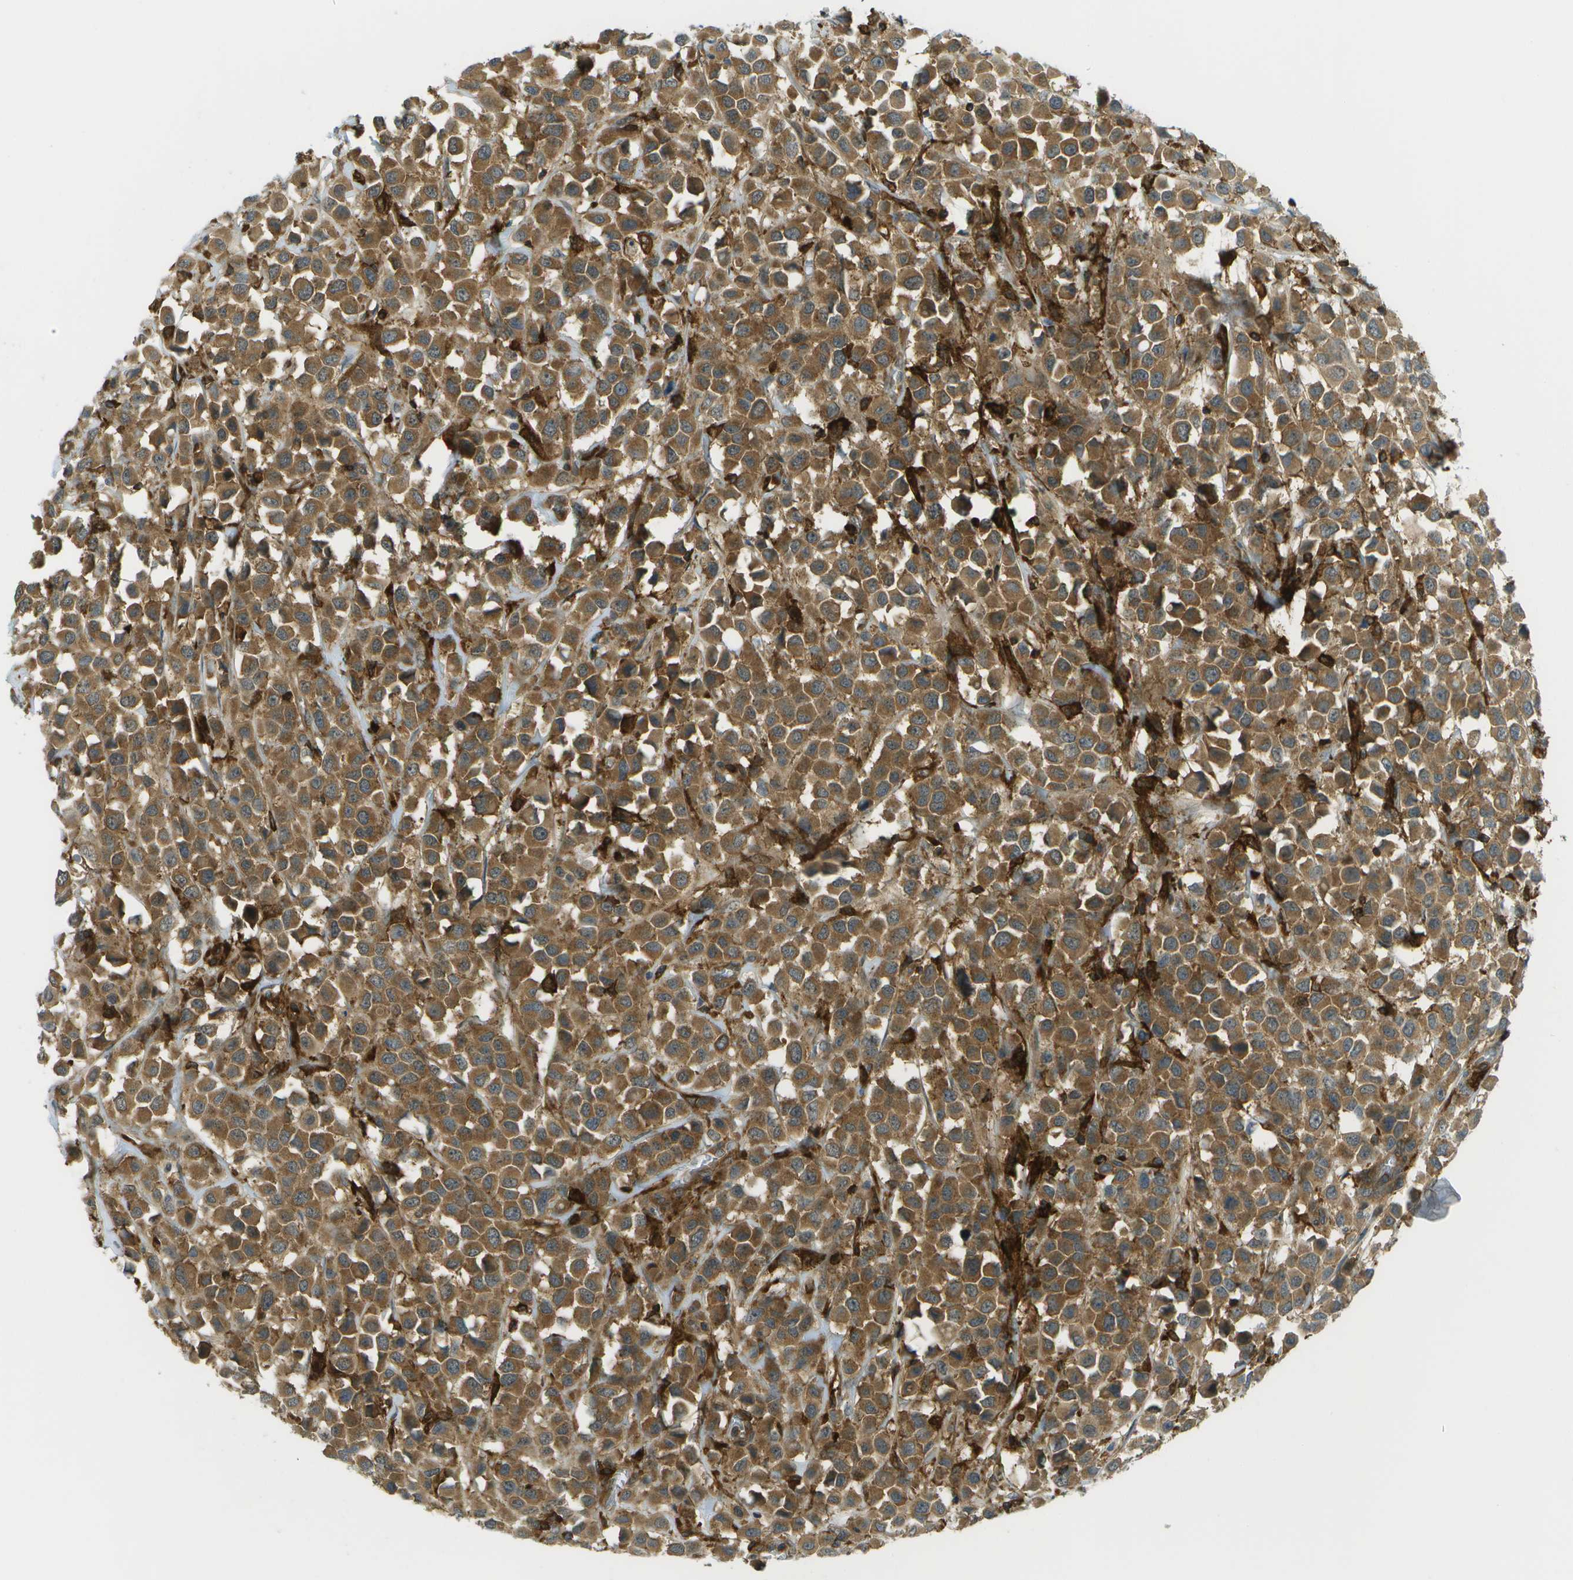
{"staining": {"intensity": "moderate", "quantity": ">75%", "location": "cytoplasmic/membranous"}, "tissue": "breast cancer", "cell_type": "Tumor cells", "image_type": "cancer", "snomed": [{"axis": "morphology", "description": "Duct carcinoma"}, {"axis": "topography", "description": "Breast"}], "caption": "The immunohistochemical stain highlights moderate cytoplasmic/membranous staining in tumor cells of intraductal carcinoma (breast) tissue. The staining was performed using DAB (3,3'-diaminobenzidine) to visualize the protein expression in brown, while the nuclei were stained in blue with hematoxylin (Magnification: 20x).", "gene": "TMTC1", "patient": {"sex": "female", "age": 61}}